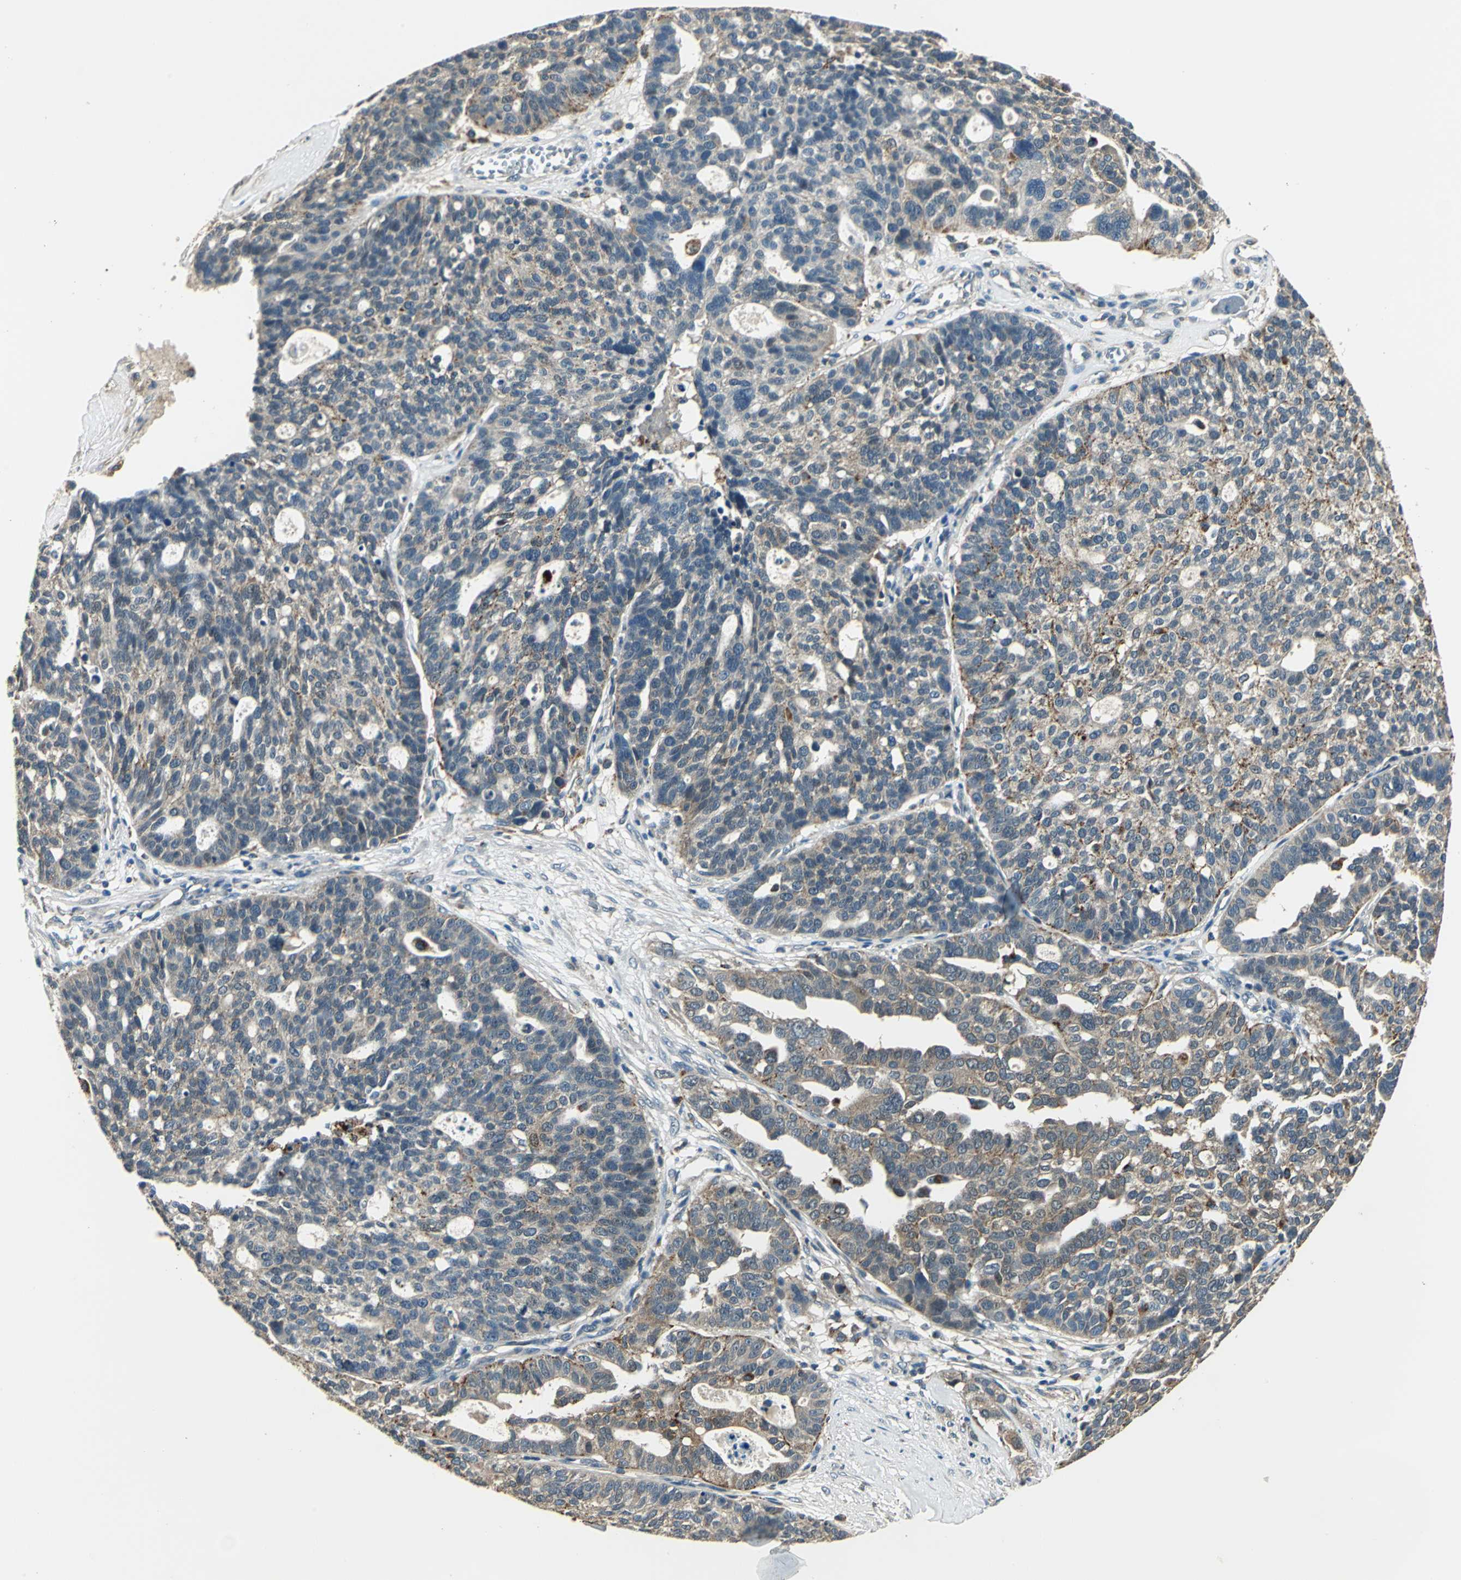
{"staining": {"intensity": "weak", "quantity": "25%-75%", "location": "cytoplasmic/membranous"}, "tissue": "ovarian cancer", "cell_type": "Tumor cells", "image_type": "cancer", "snomed": [{"axis": "morphology", "description": "Cystadenocarcinoma, serous, NOS"}, {"axis": "topography", "description": "Ovary"}], "caption": "Immunohistochemical staining of ovarian cancer (serous cystadenocarcinoma) exhibits weak cytoplasmic/membranous protein staining in approximately 25%-75% of tumor cells.", "gene": "NIT1", "patient": {"sex": "female", "age": 59}}